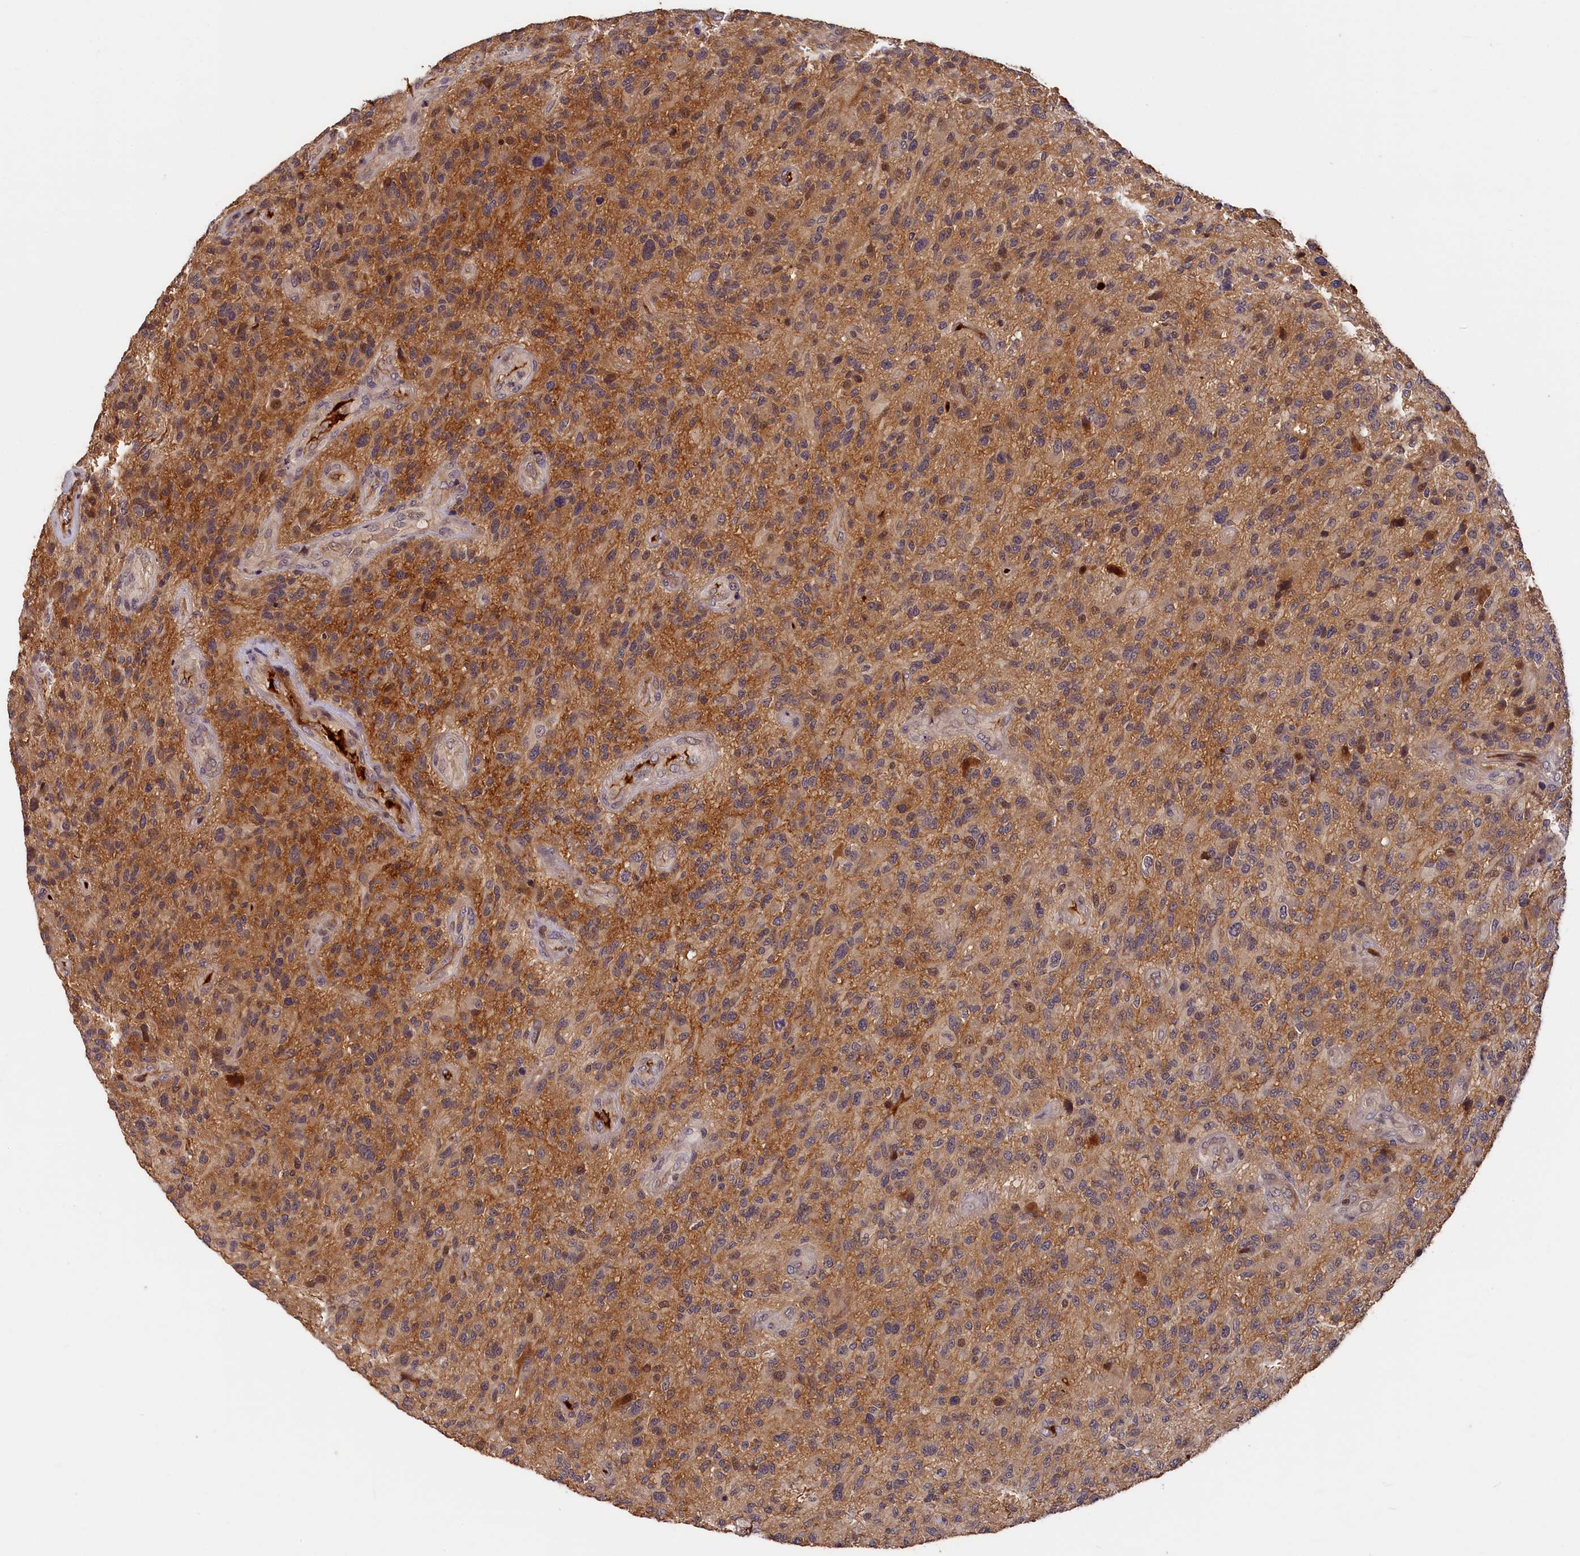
{"staining": {"intensity": "weak", "quantity": "<25%", "location": "cytoplasmic/membranous"}, "tissue": "glioma", "cell_type": "Tumor cells", "image_type": "cancer", "snomed": [{"axis": "morphology", "description": "Glioma, malignant, High grade"}, {"axis": "topography", "description": "Brain"}], "caption": "A histopathology image of malignant glioma (high-grade) stained for a protein reveals no brown staining in tumor cells. (Immunohistochemistry (ihc), brightfield microscopy, high magnification).", "gene": "ITIH1", "patient": {"sex": "male", "age": 47}}